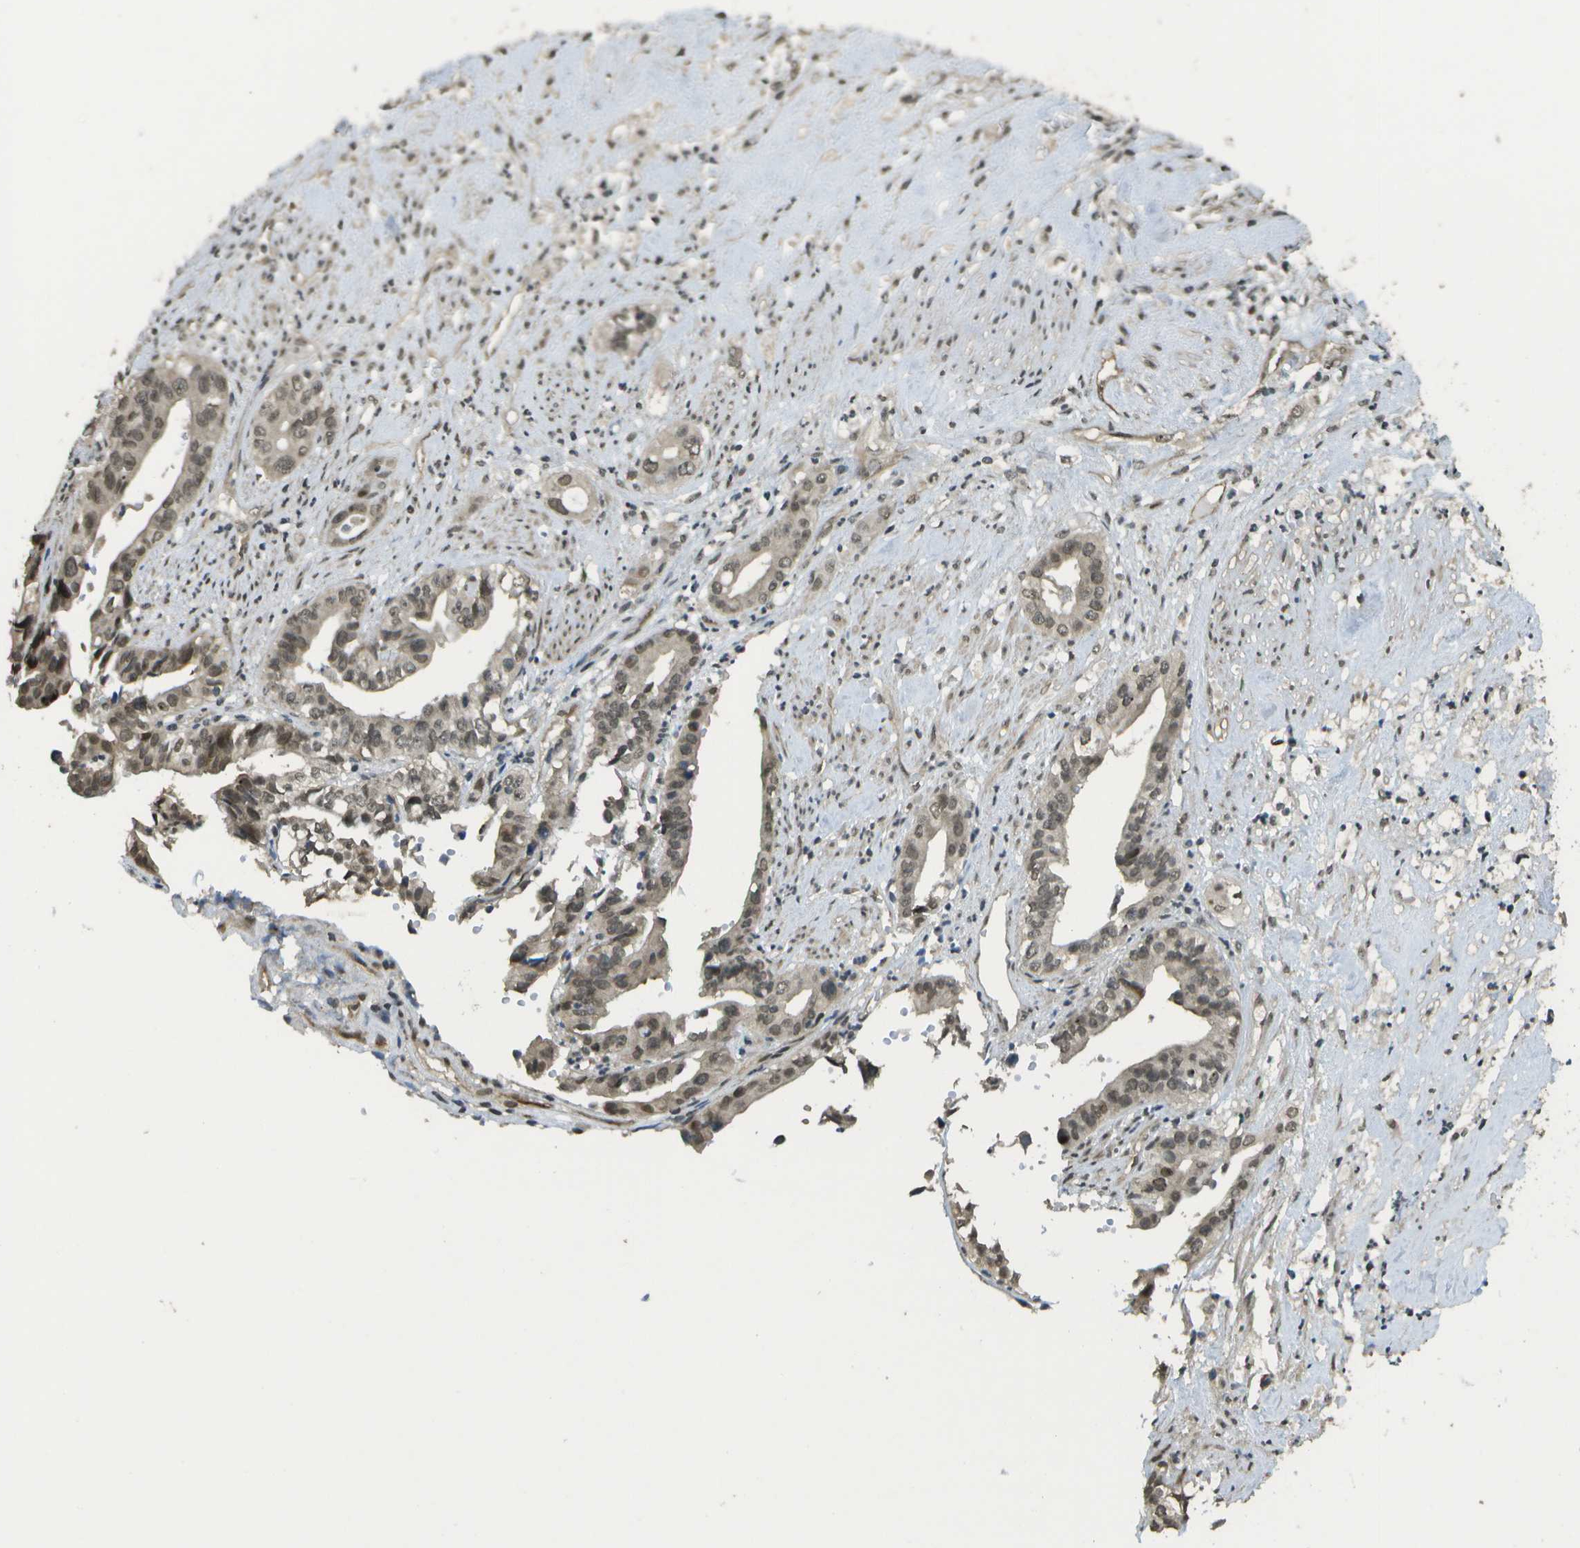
{"staining": {"intensity": "weak", "quantity": ">75%", "location": "cytoplasmic/membranous,nuclear"}, "tissue": "liver cancer", "cell_type": "Tumor cells", "image_type": "cancer", "snomed": [{"axis": "morphology", "description": "Cholangiocarcinoma"}, {"axis": "topography", "description": "Liver"}], "caption": "The histopathology image displays staining of liver cancer, revealing weak cytoplasmic/membranous and nuclear protein staining (brown color) within tumor cells.", "gene": "KAT5", "patient": {"sex": "female", "age": 61}}